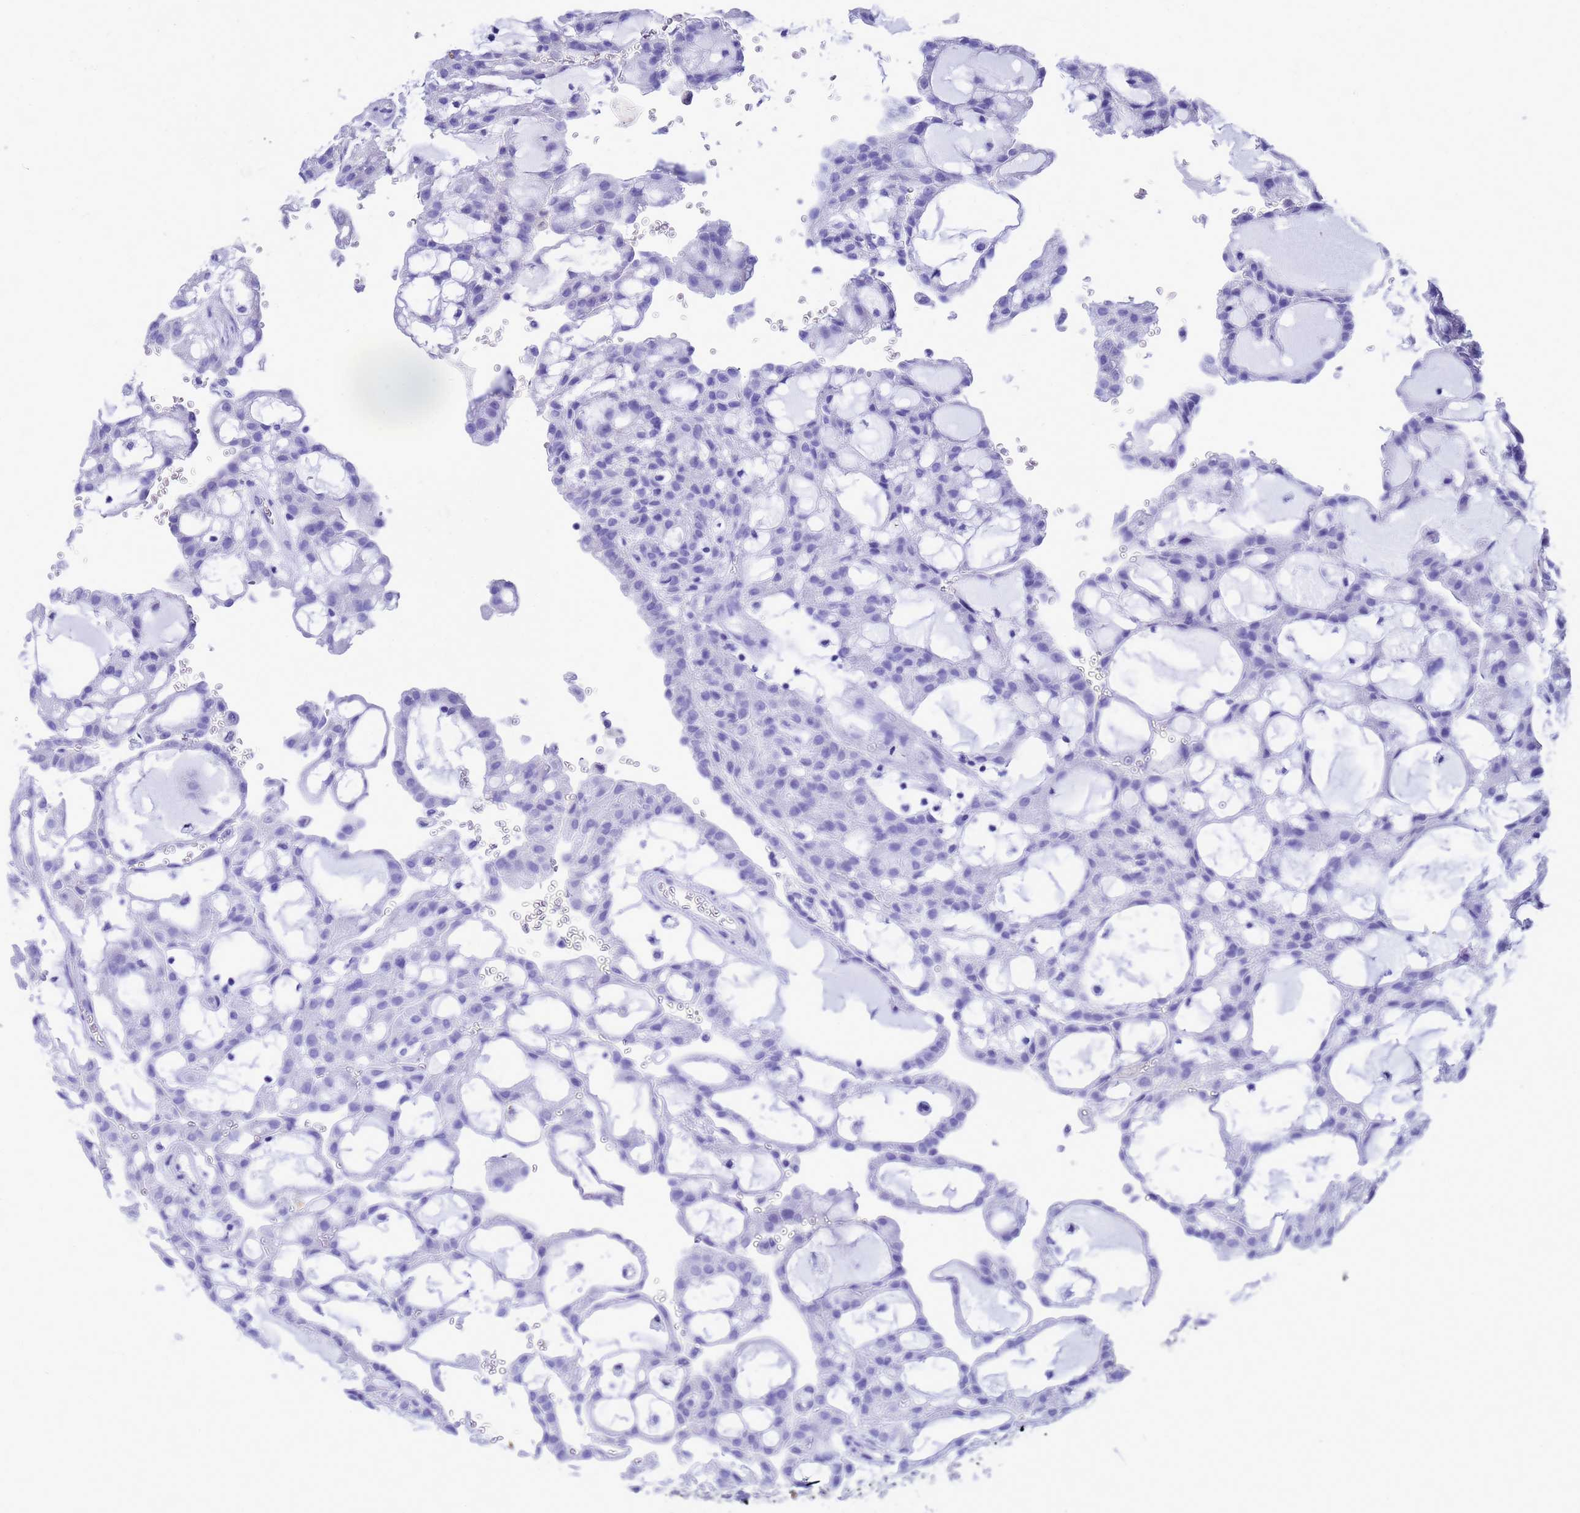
{"staining": {"intensity": "negative", "quantity": "none", "location": "none"}, "tissue": "renal cancer", "cell_type": "Tumor cells", "image_type": "cancer", "snomed": [{"axis": "morphology", "description": "Adenocarcinoma, NOS"}, {"axis": "topography", "description": "Kidney"}], "caption": "A high-resolution micrograph shows immunohistochemistry (IHC) staining of adenocarcinoma (renal), which exhibits no significant positivity in tumor cells.", "gene": "OR52E2", "patient": {"sex": "male", "age": 63}}